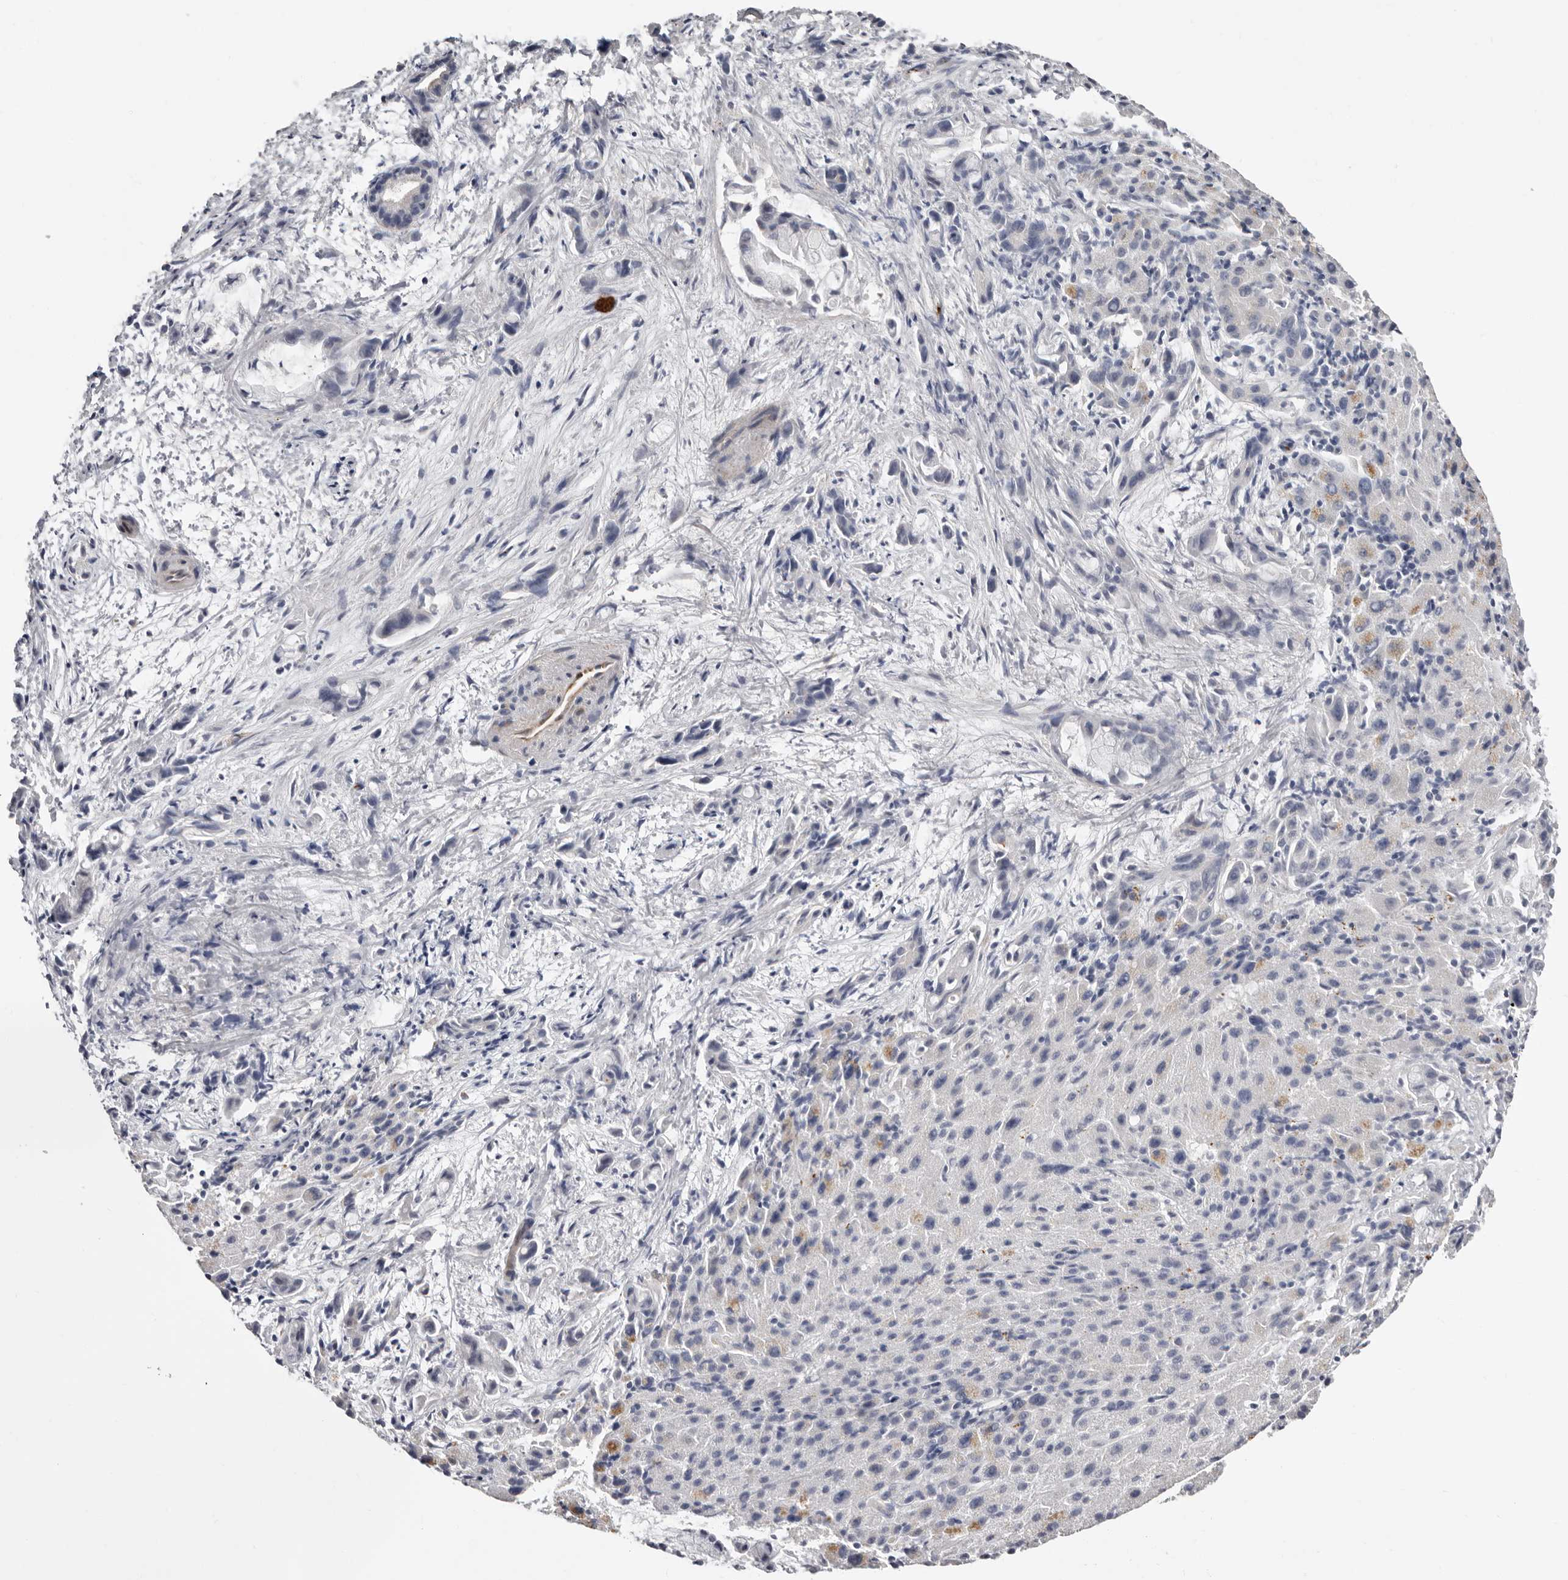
{"staining": {"intensity": "negative", "quantity": "none", "location": "none"}, "tissue": "liver cancer", "cell_type": "Tumor cells", "image_type": "cancer", "snomed": [{"axis": "morphology", "description": "Cholangiocarcinoma"}, {"axis": "topography", "description": "Liver"}], "caption": "This is a histopathology image of immunohistochemistry staining of liver cancer (cholangiocarcinoma), which shows no staining in tumor cells.", "gene": "PKDCC", "patient": {"sex": "female", "age": 72}}